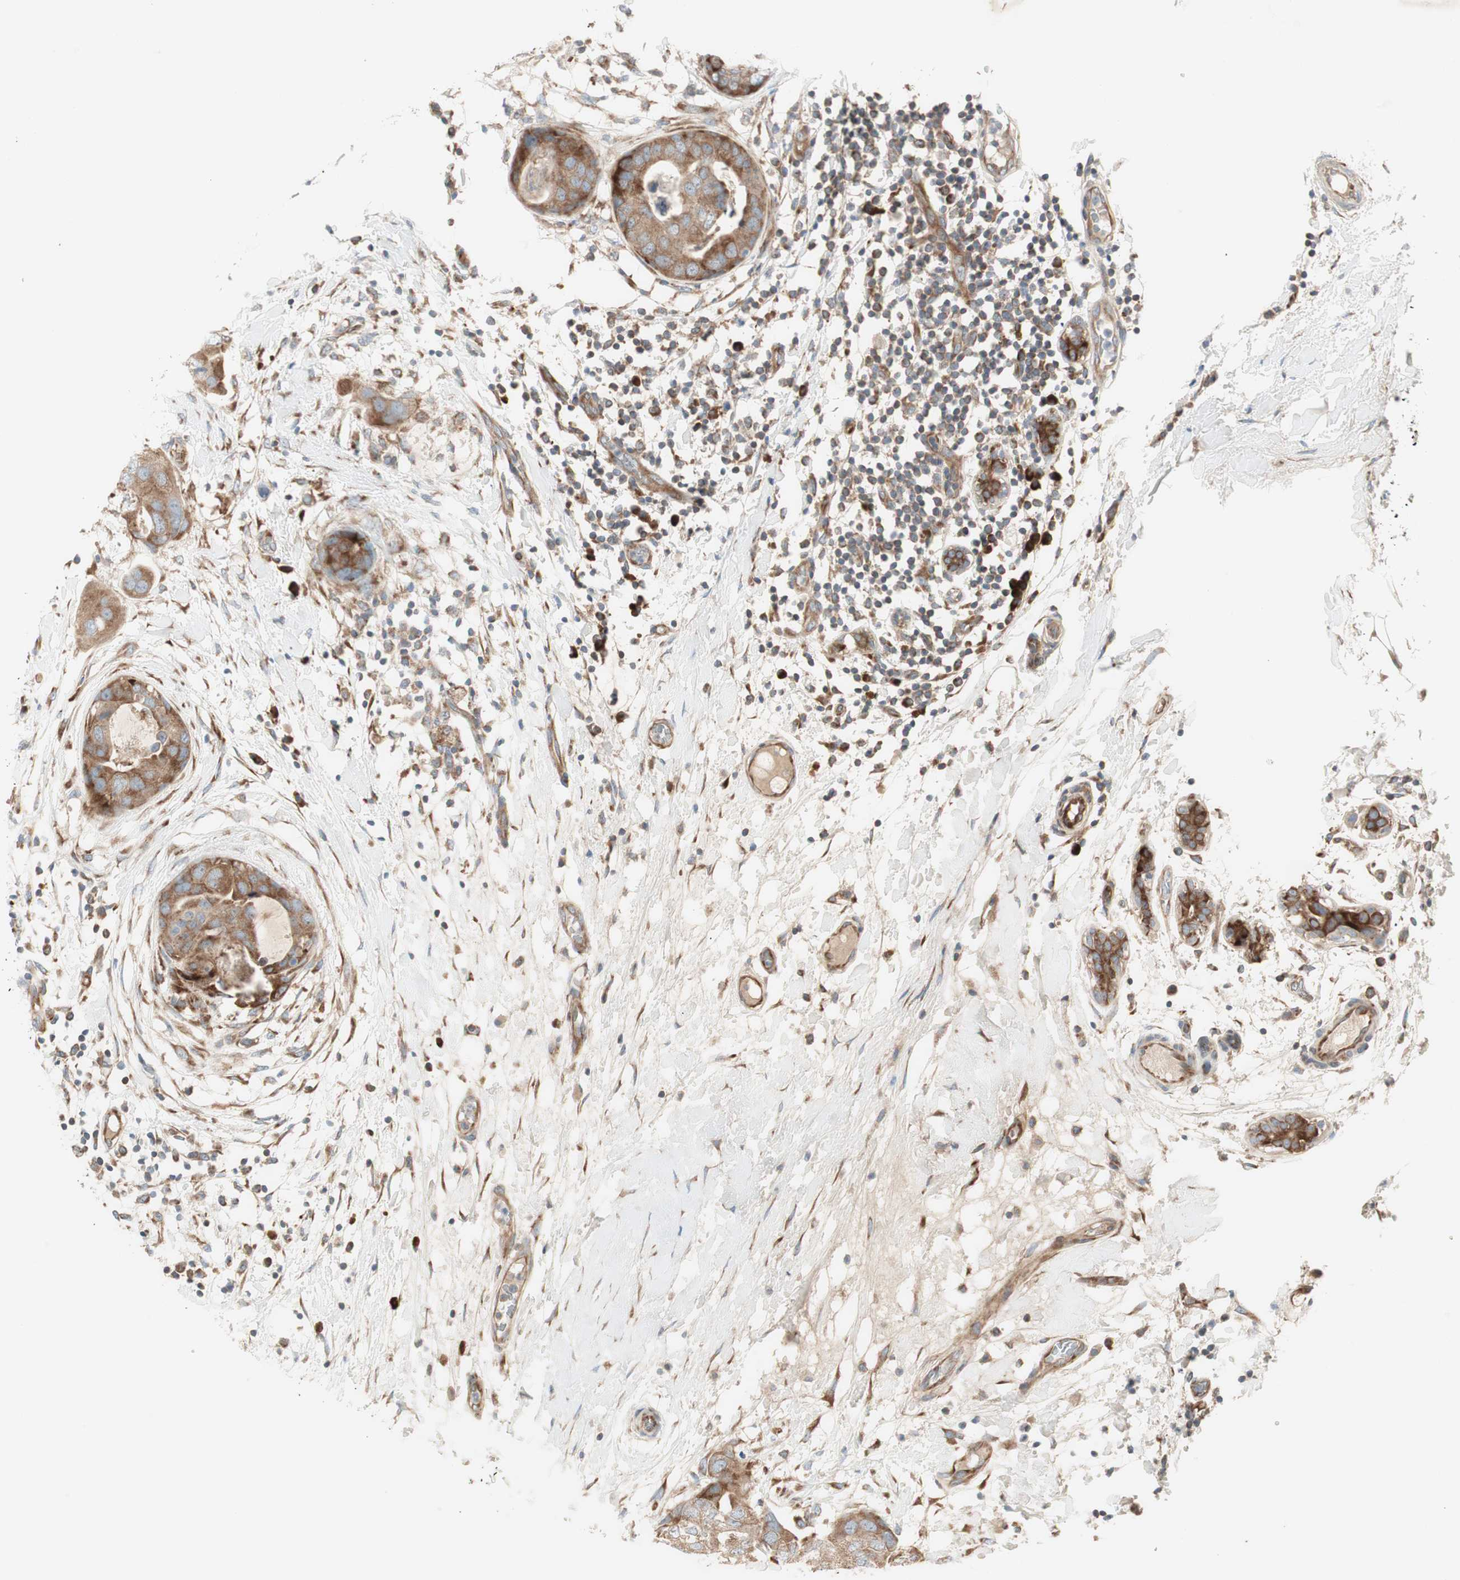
{"staining": {"intensity": "strong", "quantity": ">75%", "location": "cytoplasmic/membranous"}, "tissue": "breast cancer", "cell_type": "Tumor cells", "image_type": "cancer", "snomed": [{"axis": "morphology", "description": "Duct carcinoma"}, {"axis": "topography", "description": "Breast"}], "caption": "Immunohistochemistry photomicrograph of human infiltrating ductal carcinoma (breast) stained for a protein (brown), which displays high levels of strong cytoplasmic/membranous positivity in about >75% of tumor cells.", "gene": "RPL23", "patient": {"sex": "female", "age": 40}}